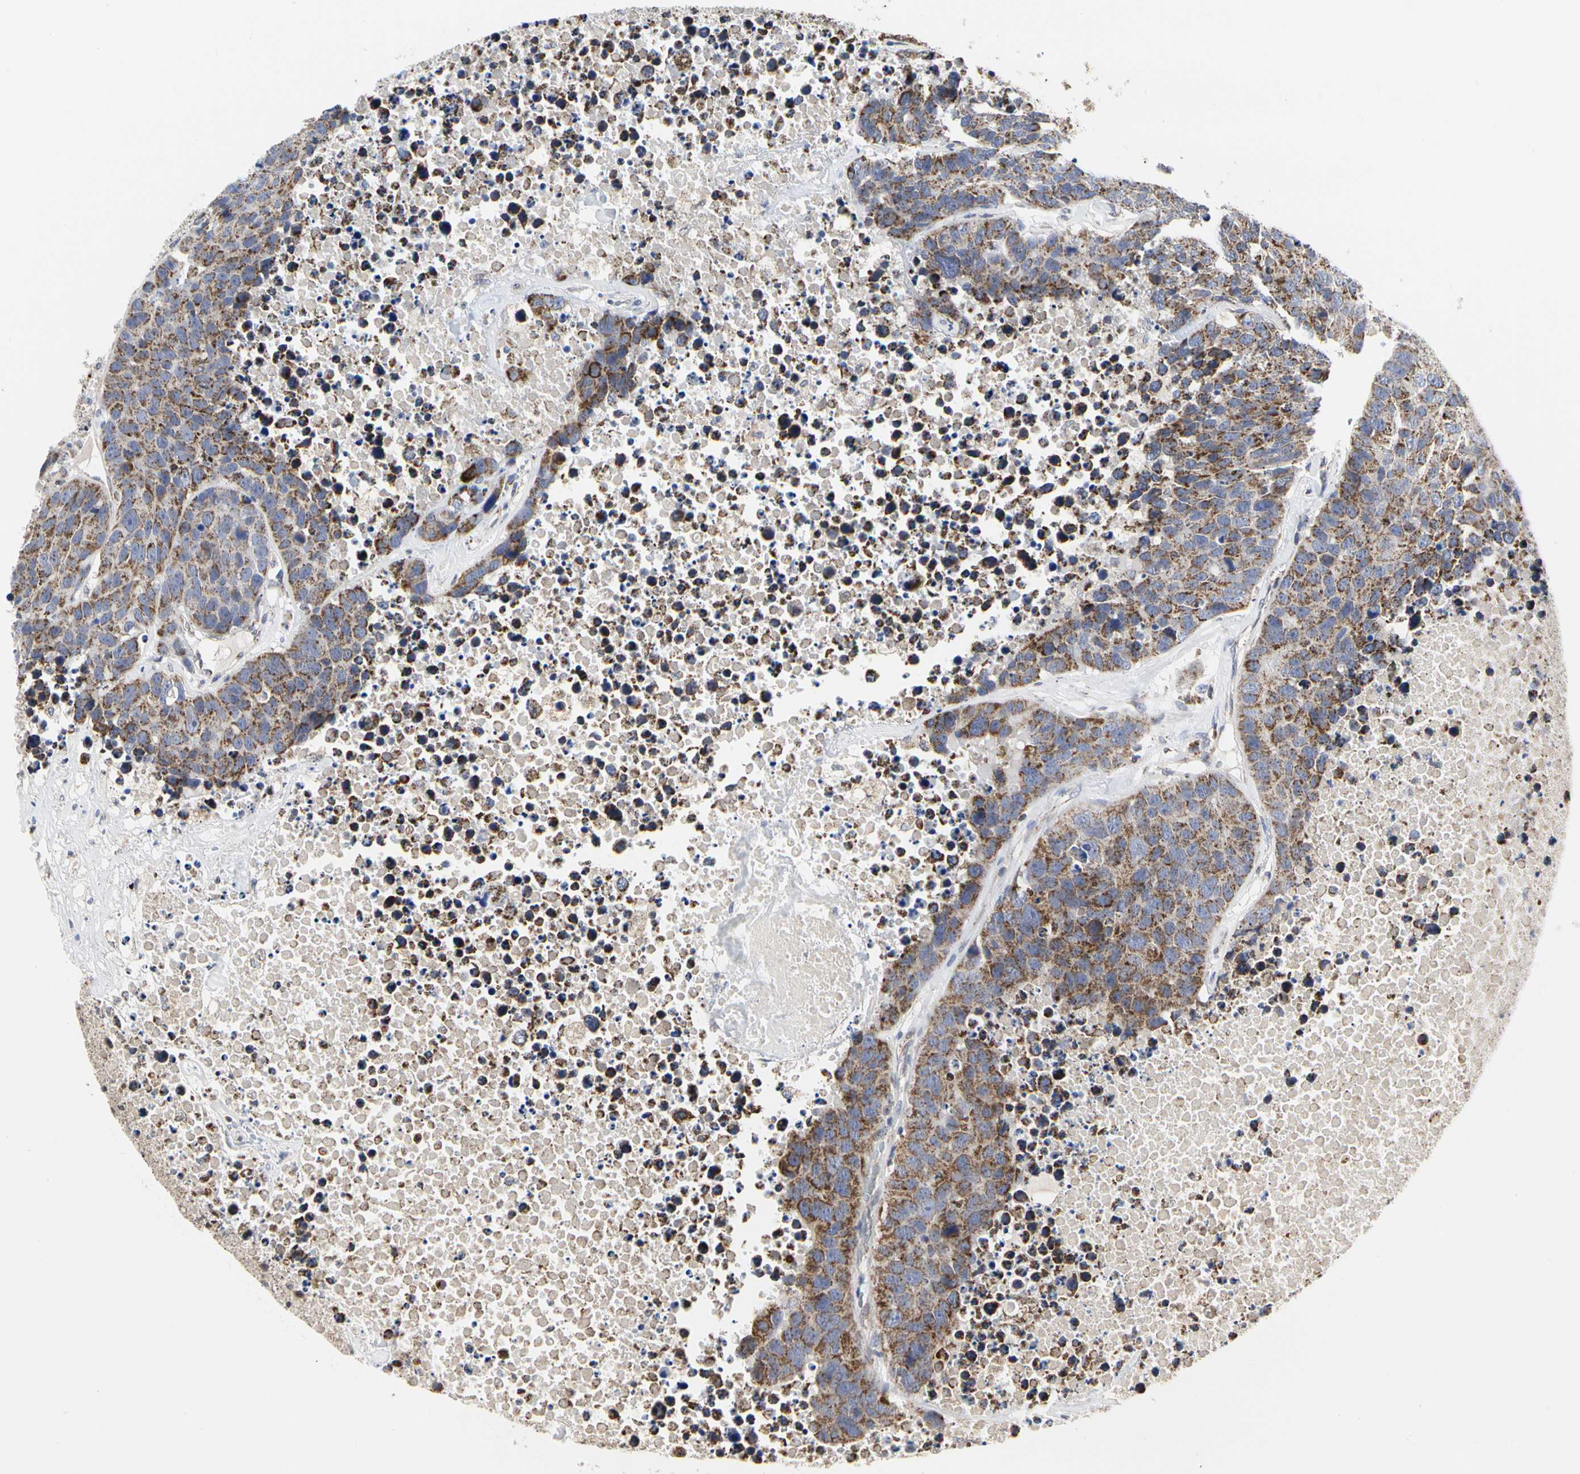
{"staining": {"intensity": "moderate", "quantity": ">75%", "location": "cytoplasmic/membranous"}, "tissue": "carcinoid", "cell_type": "Tumor cells", "image_type": "cancer", "snomed": [{"axis": "morphology", "description": "Carcinoid, malignant, NOS"}, {"axis": "topography", "description": "Lung"}], "caption": "Human malignant carcinoid stained with a protein marker reveals moderate staining in tumor cells.", "gene": "TSKU", "patient": {"sex": "male", "age": 60}}